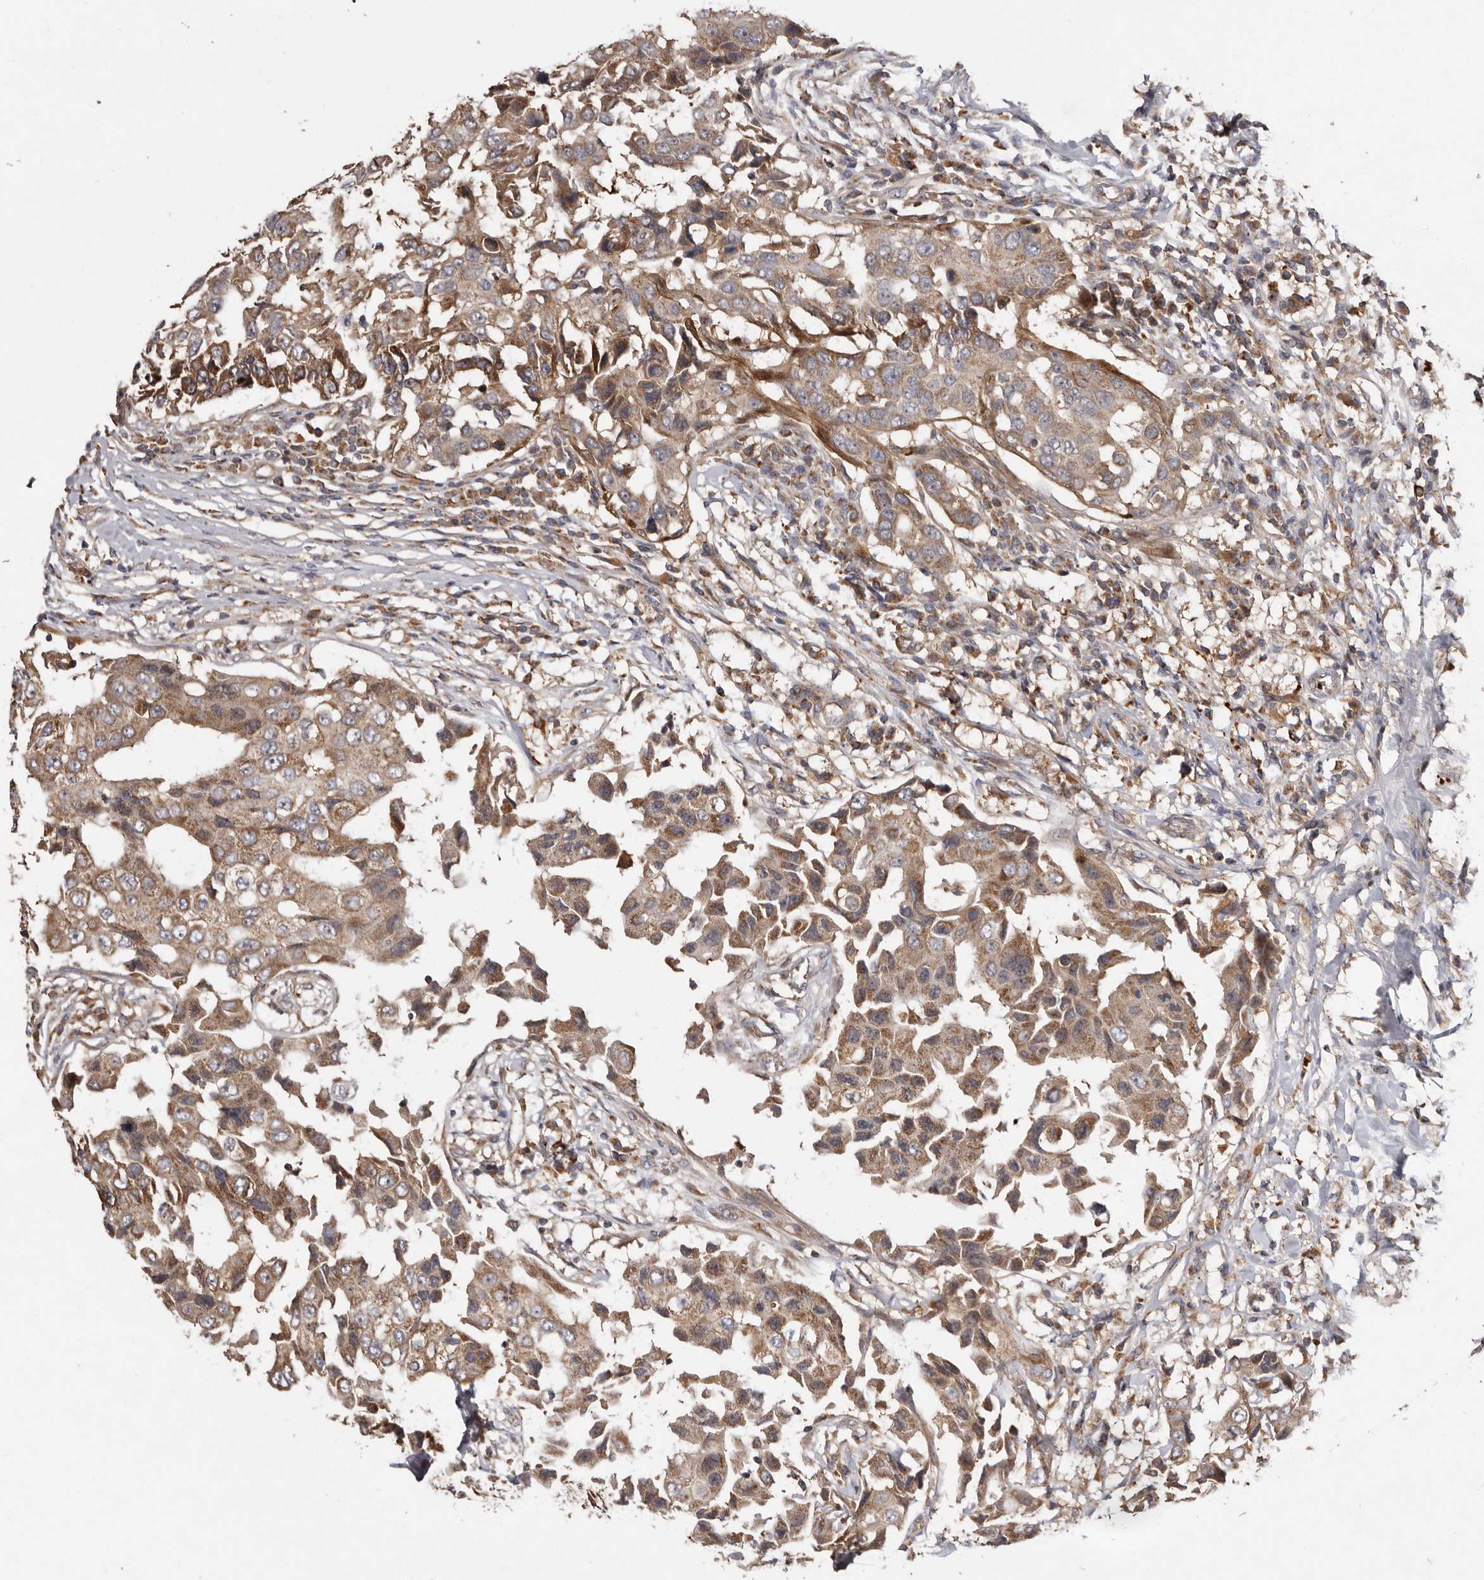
{"staining": {"intensity": "moderate", "quantity": ">75%", "location": "cytoplasmic/membranous"}, "tissue": "breast cancer", "cell_type": "Tumor cells", "image_type": "cancer", "snomed": [{"axis": "morphology", "description": "Duct carcinoma"}, {"axis": "topography", "description": "Breast"}], "caption": "Immunohistochemical staining of breast cancer reveals medium levels of moderate cytoplasmic/membranous protein positivity in about >75% of tumor cells.", "gene": "GOT1L1", "patient": {"sex": "female", "age": 27}}